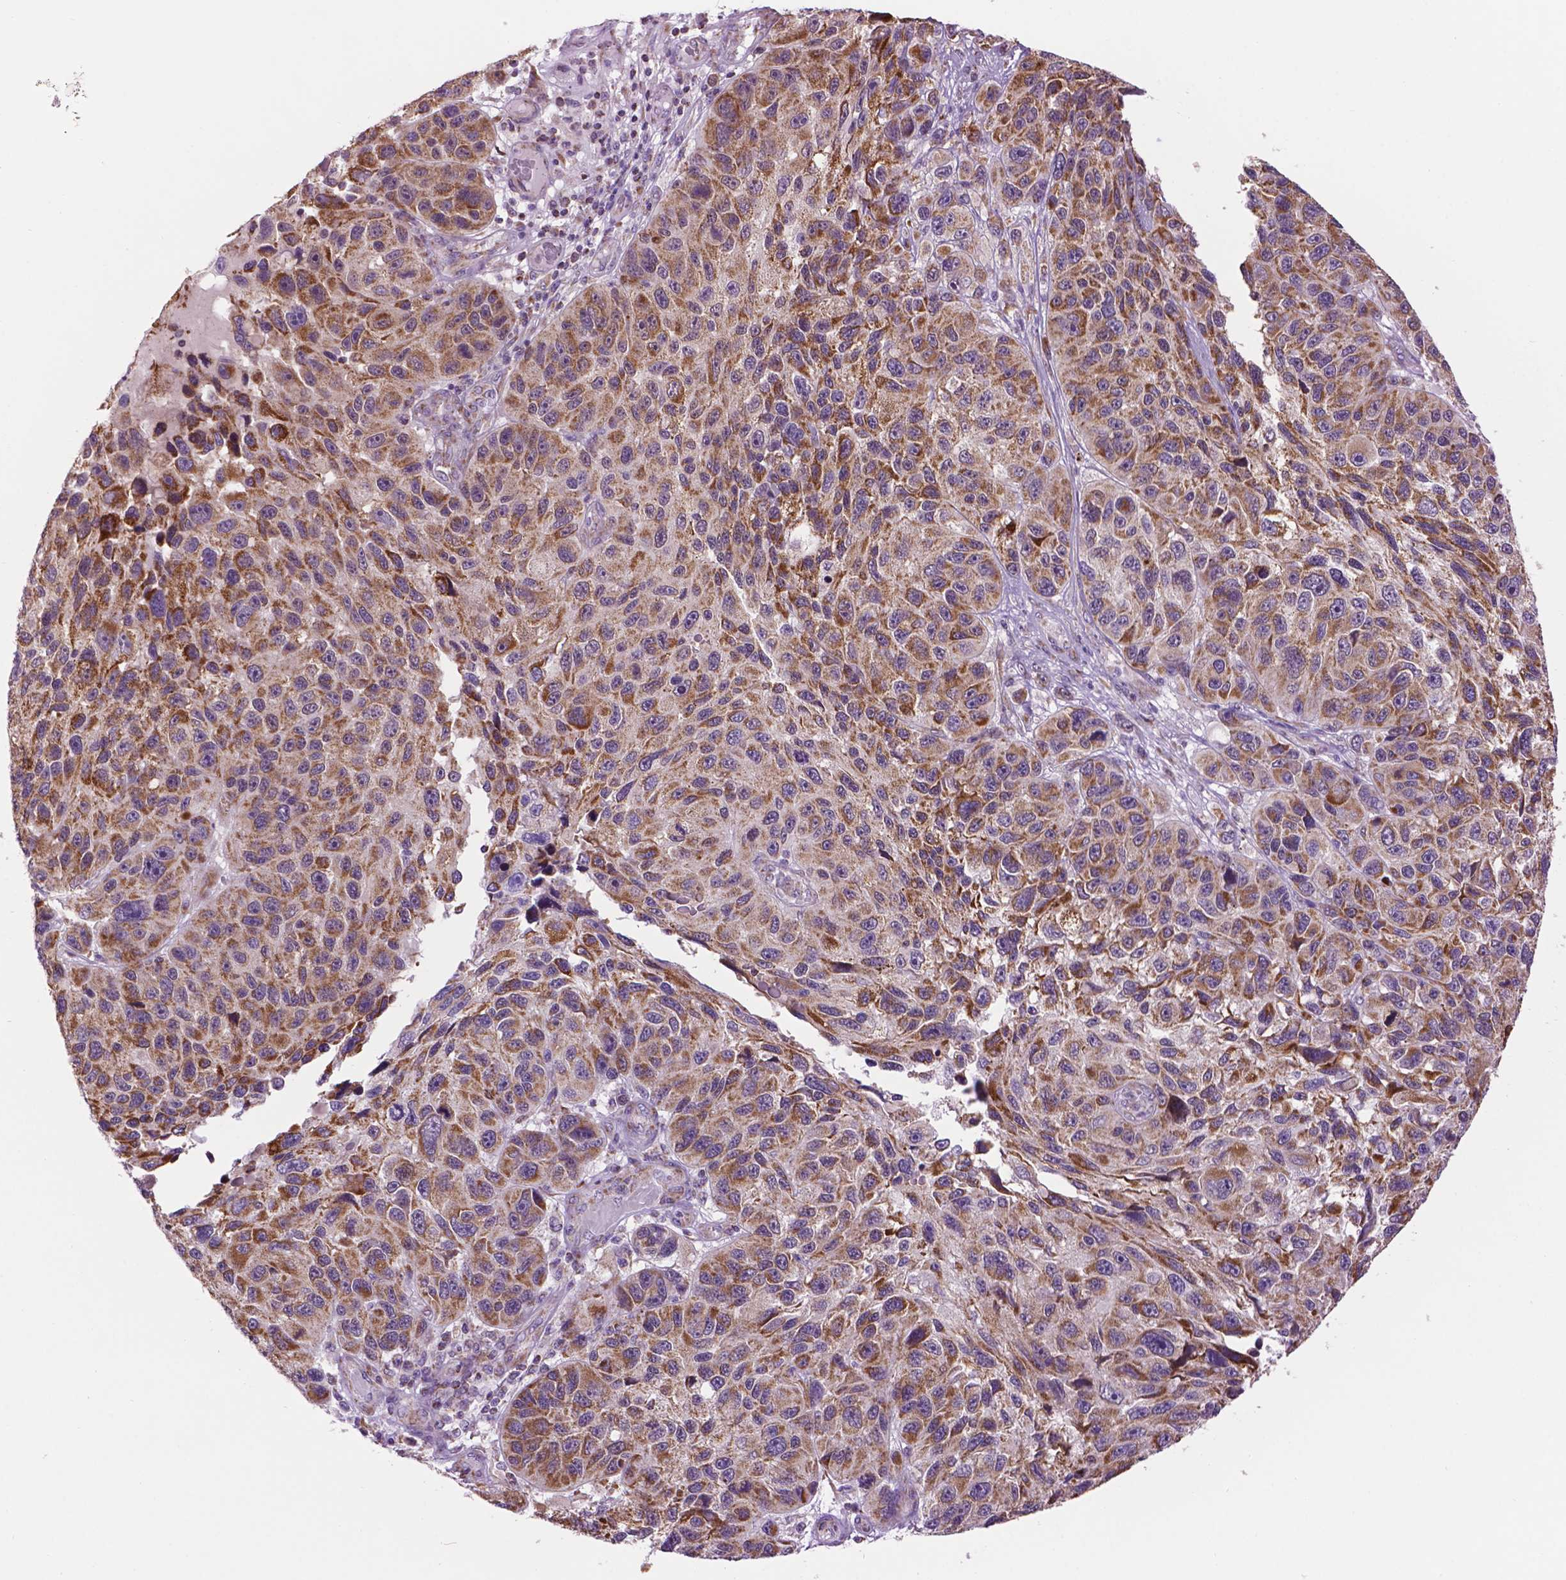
{"staining": {"intensity": "moderate", "quantity": ">75%", "location": "cytoplasmic/membranous"}, "tissue": "melanoma", "cell_type": "Tumor cells", "image_type": "cancer", "snomed": [{"axis": "morphology", "description": "Malignant melanoma, NOS"}, {"axis": "topography", "description": "Skin"}], "caption": "A medium amount of moderate cytoplasmic/membranous expression is present in approximately >75% of tumor cells in malignant melanoma tissue.", "gene": "PYCR3", "patient": {"sex": "male", "age": 53}}